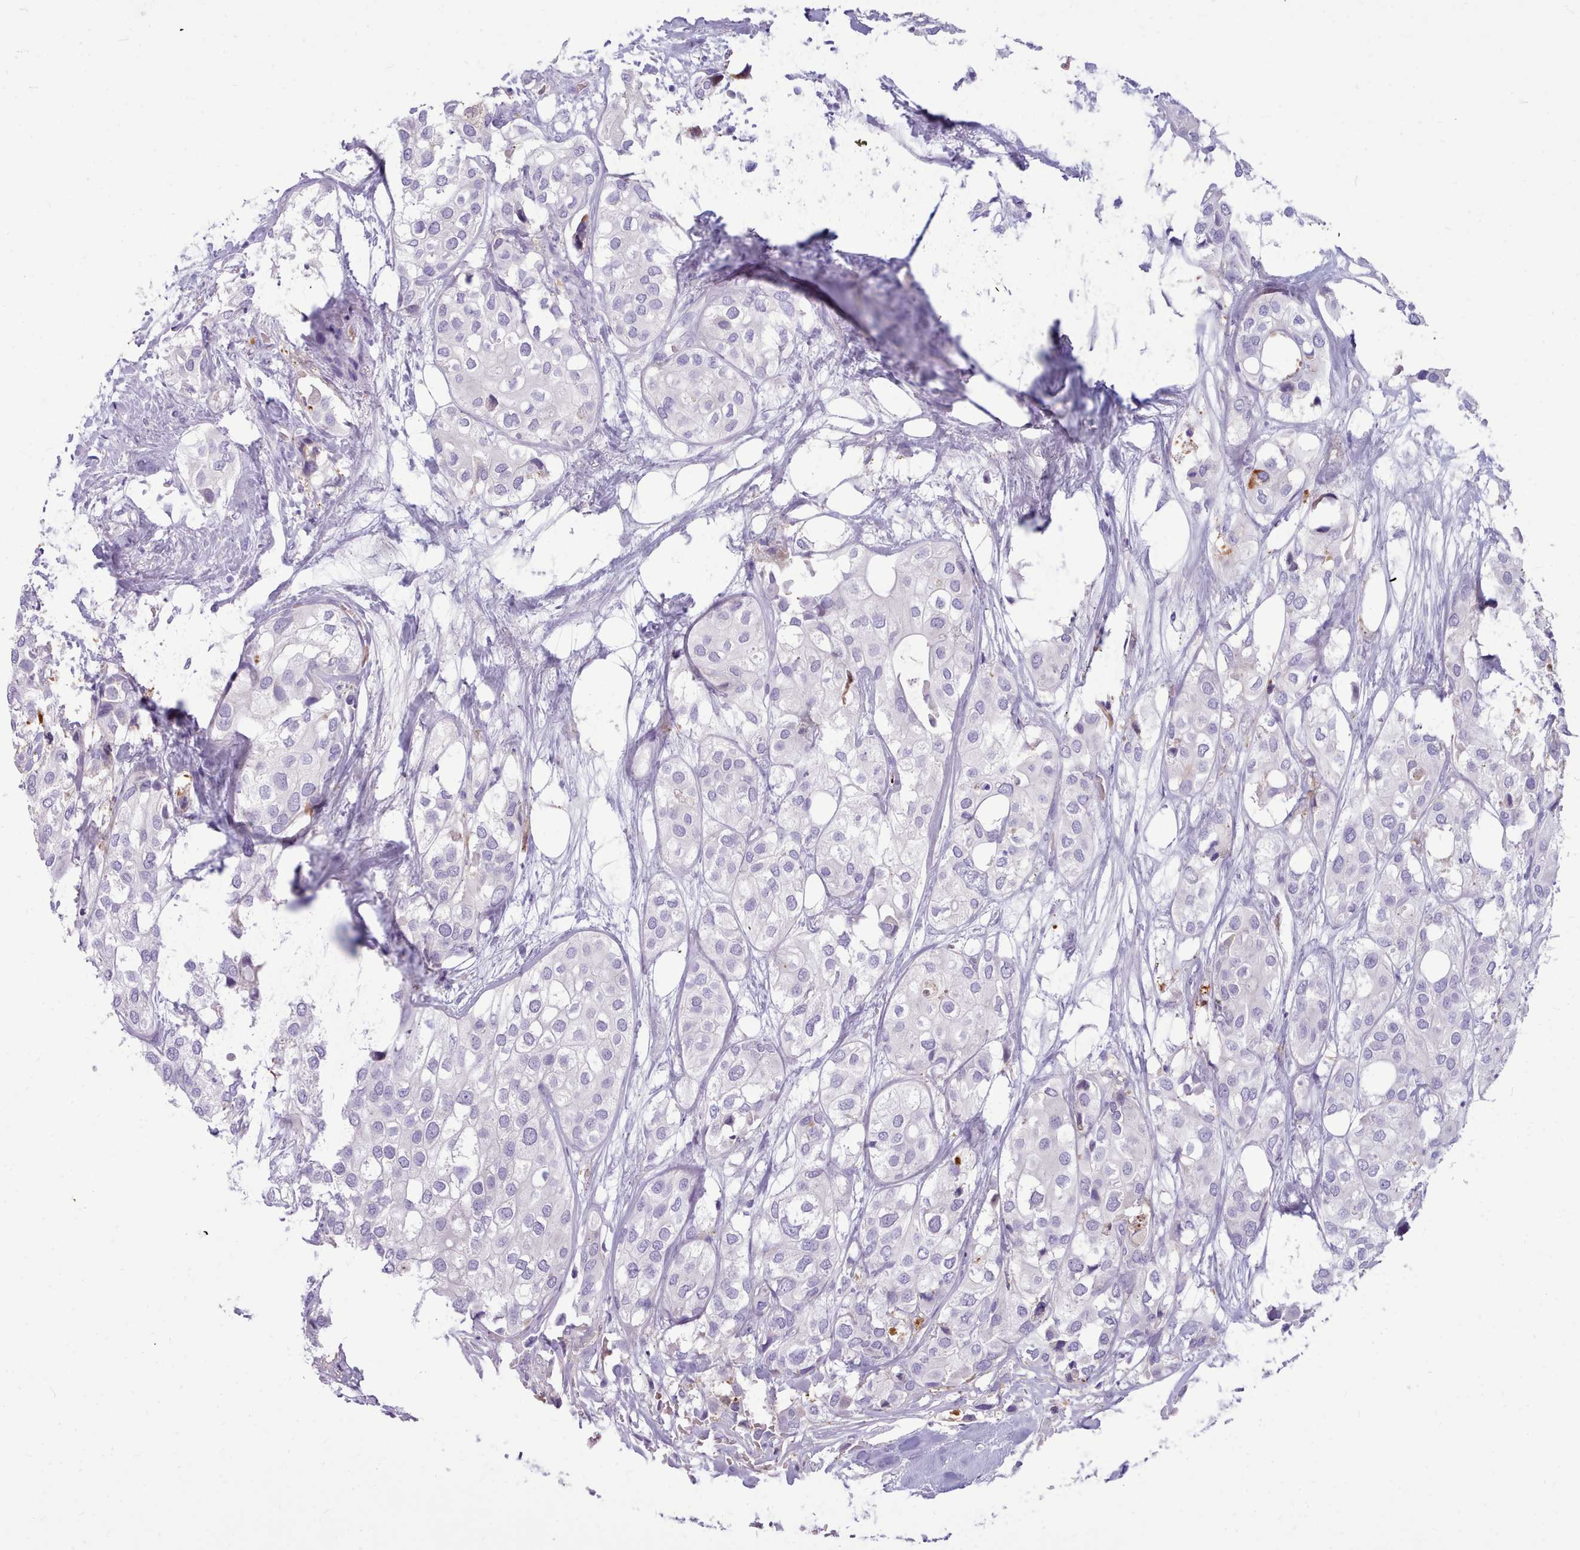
{"staining": {"intensity": "negative", "quantity": "none", "location": "none"}, "tissue": "urothelial cancer", "cell_type": "Tumor cells", "image_type": "cancer", "snomed": [{"axis": "morphology", "description": "Urothelial carcinoma, High grade"}, {"axis": "topography", "description": "Urinary bladder"}], "caption": "IHC micrograph of neoplastic tissue: urothelial carcinoma (high-grade) stained with DAB (3,3'-diaminobenzidine) reveals no significant protein positivity in tumor cells. Nuclei are stained in blue.", "gene": "NKX1-2", "patient": {"sex": "male", "age": 64}}